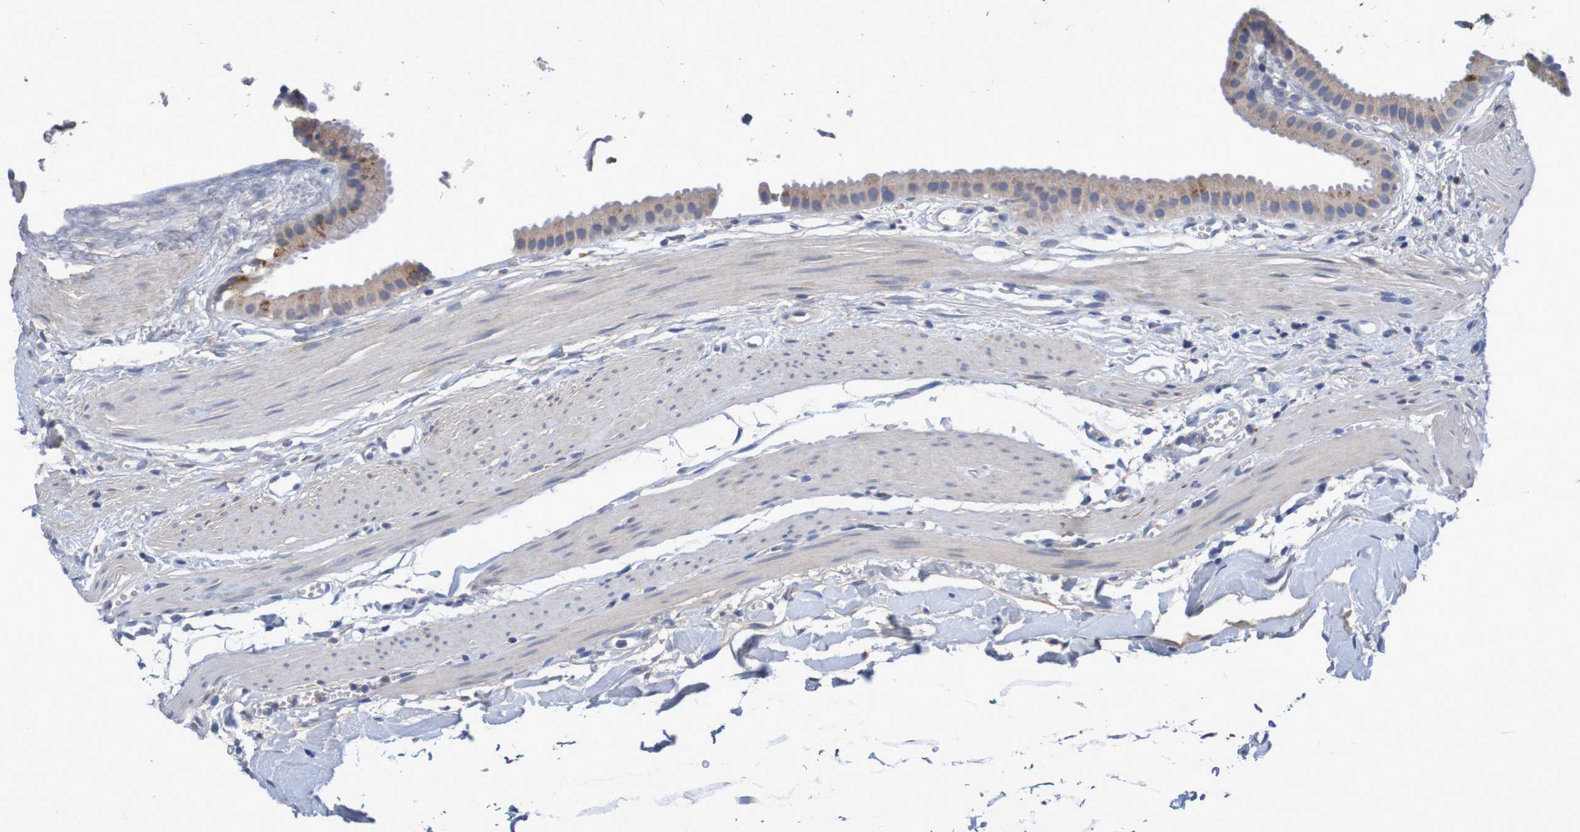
{"staining": {"intensity": "moderate", "quantity": "25%-75%", "location": "cytoplasmic/membranous"}, "tissue": "gallbladder", "cell_type": "Glandular cells", "image_type": "normal", "snomed": [{"axis": "morphology", "description": "Normal tissue, NOS"}, {"axis": "topography", "description": "Gallbladder"}], "caption": "A micrograph of gallbladder stained for a protein shows moderate cytoplasmic/membranous brown staining in glandular cells. (brown staining indicates protein expression, while blue staining denotes nuclei).", "gene": "LTA", "patient": {"sex": "female", "age": 64}}